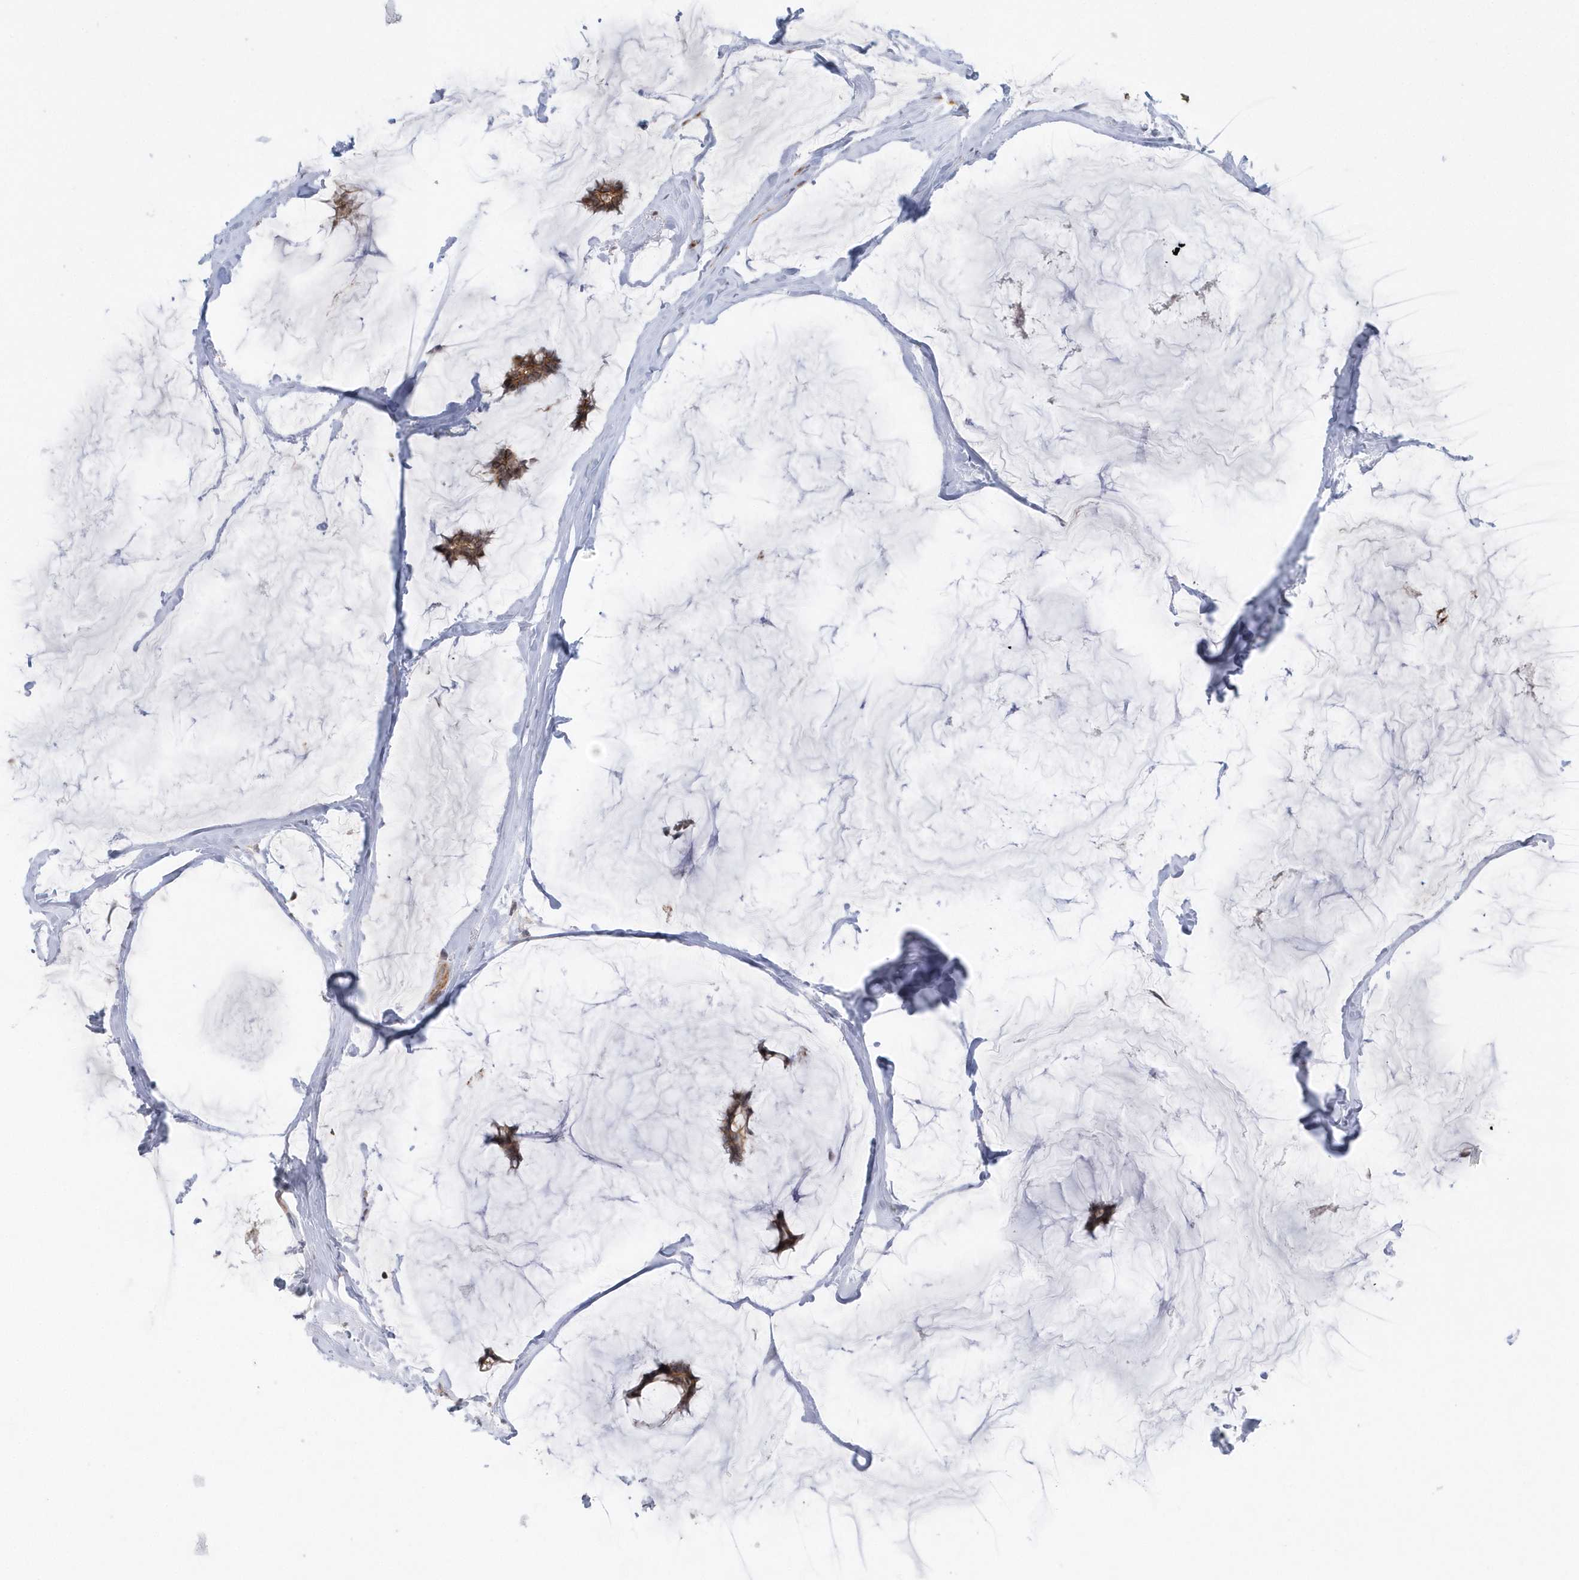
{"staining": {"intensity": "moderate", "quantity": ">75%", "location": "cytoplasmic/membranous"}, "tissue": "breast cancer", "cell_type": "Tumor cells", "image_type": "cancer", "snomed": [{"axis": "morphology", "description": "Duct carcinoma"}, {"axis": "topography", "description": "Breast"}], "caption": "Protein staining shows moderate cytoplasmic/membranous positivity in approximately >75% of tumor cells in breast cancer (invasive ductal carcinoma).", "gene": "CRIP3", "patient": {"sex": "female", "age": 93}}